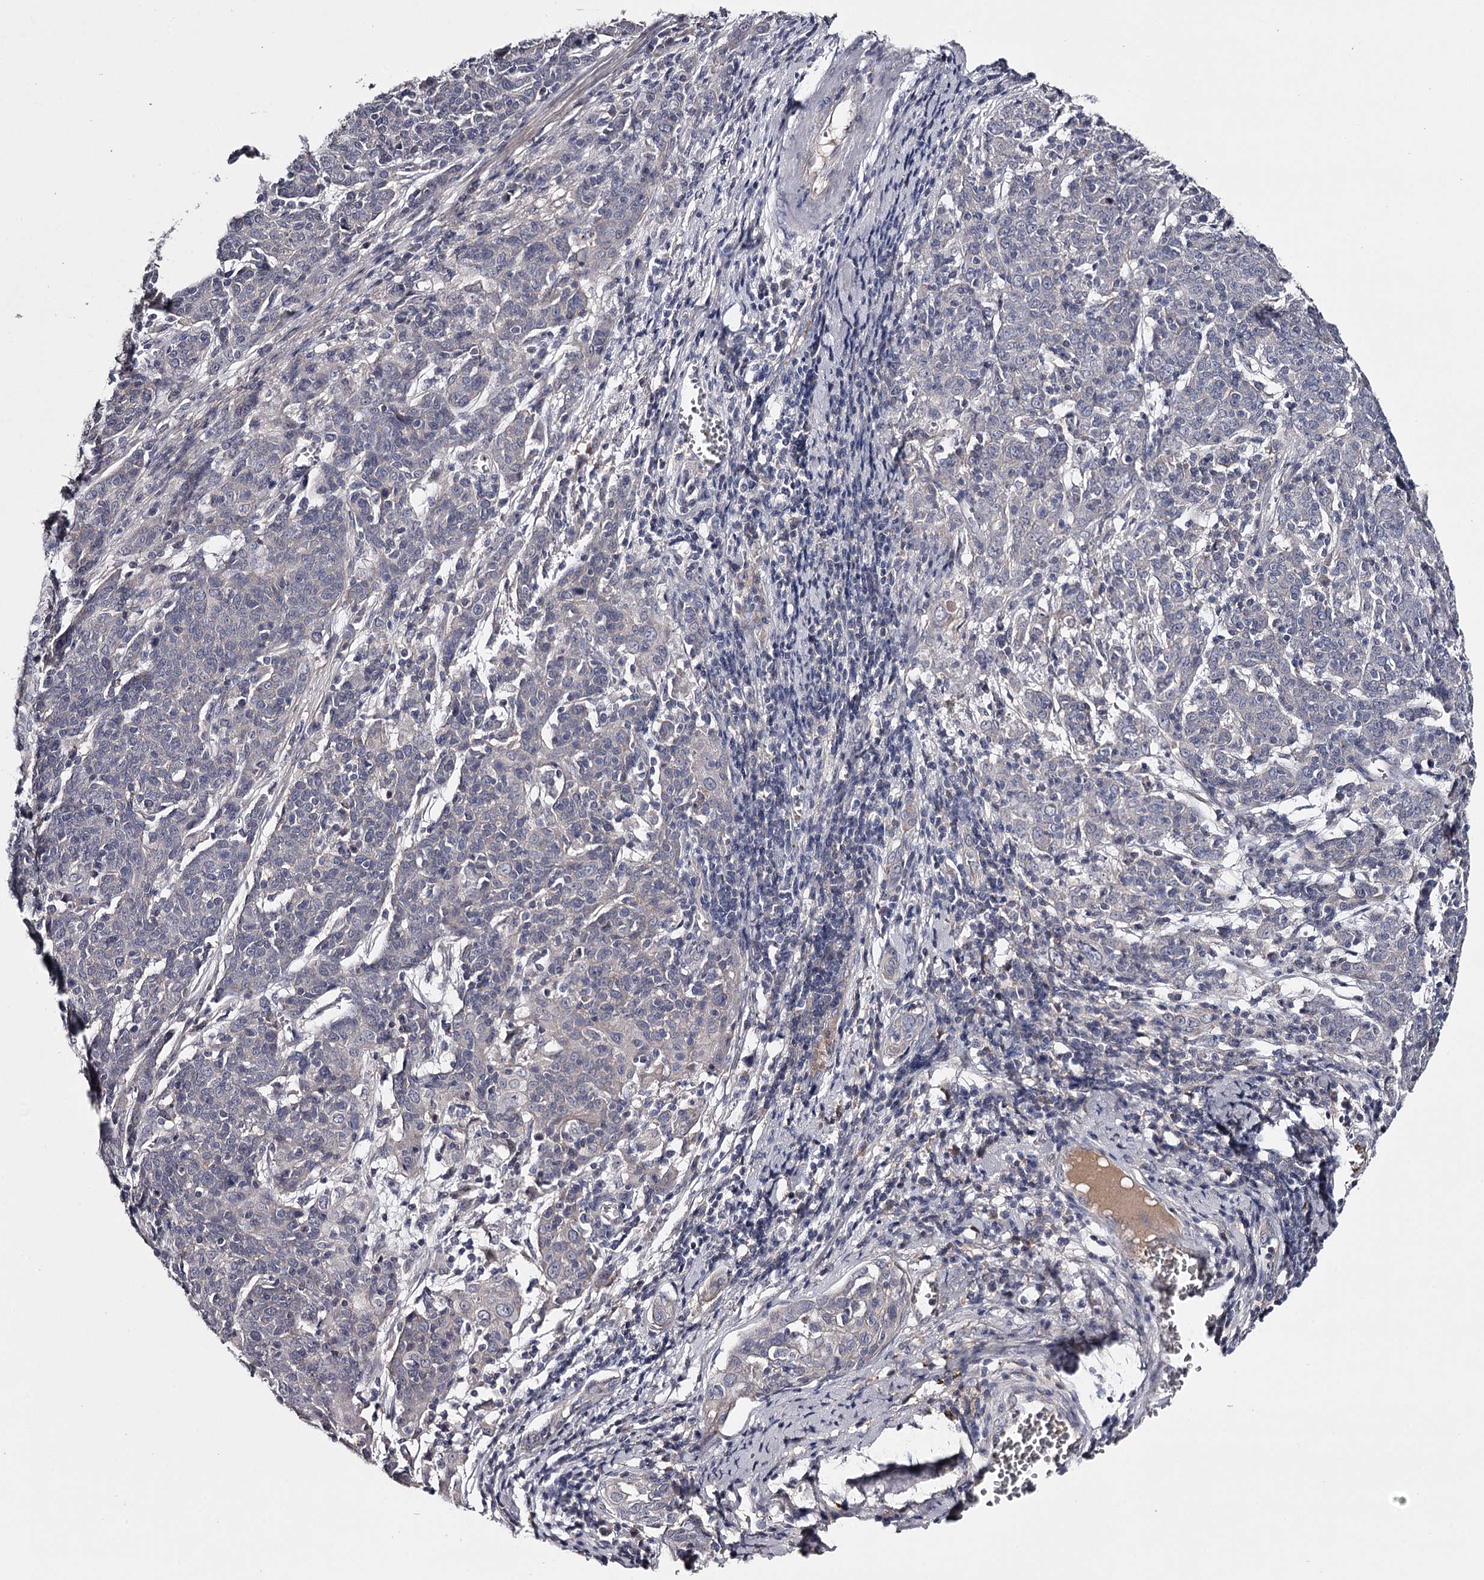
{"staining": {"intensity": "negative", "quantity": "none", "location": "none"}, "tissue": "cervical cancer", "cell_type": "Tumor cells", "image_type": "cancer", "snomed": [{"axis": "morphology", "description": "Squamous cell carcinoma, NOS"}, {"axis": "topography", "description": "Cervix"}], "caption": "A photomicrograph of human squamous cell carcinoma (cervical) is negative for staining in tumor cells.", "gene": "FDXACB1", "patient": {"sex": "female", "age": 67}}